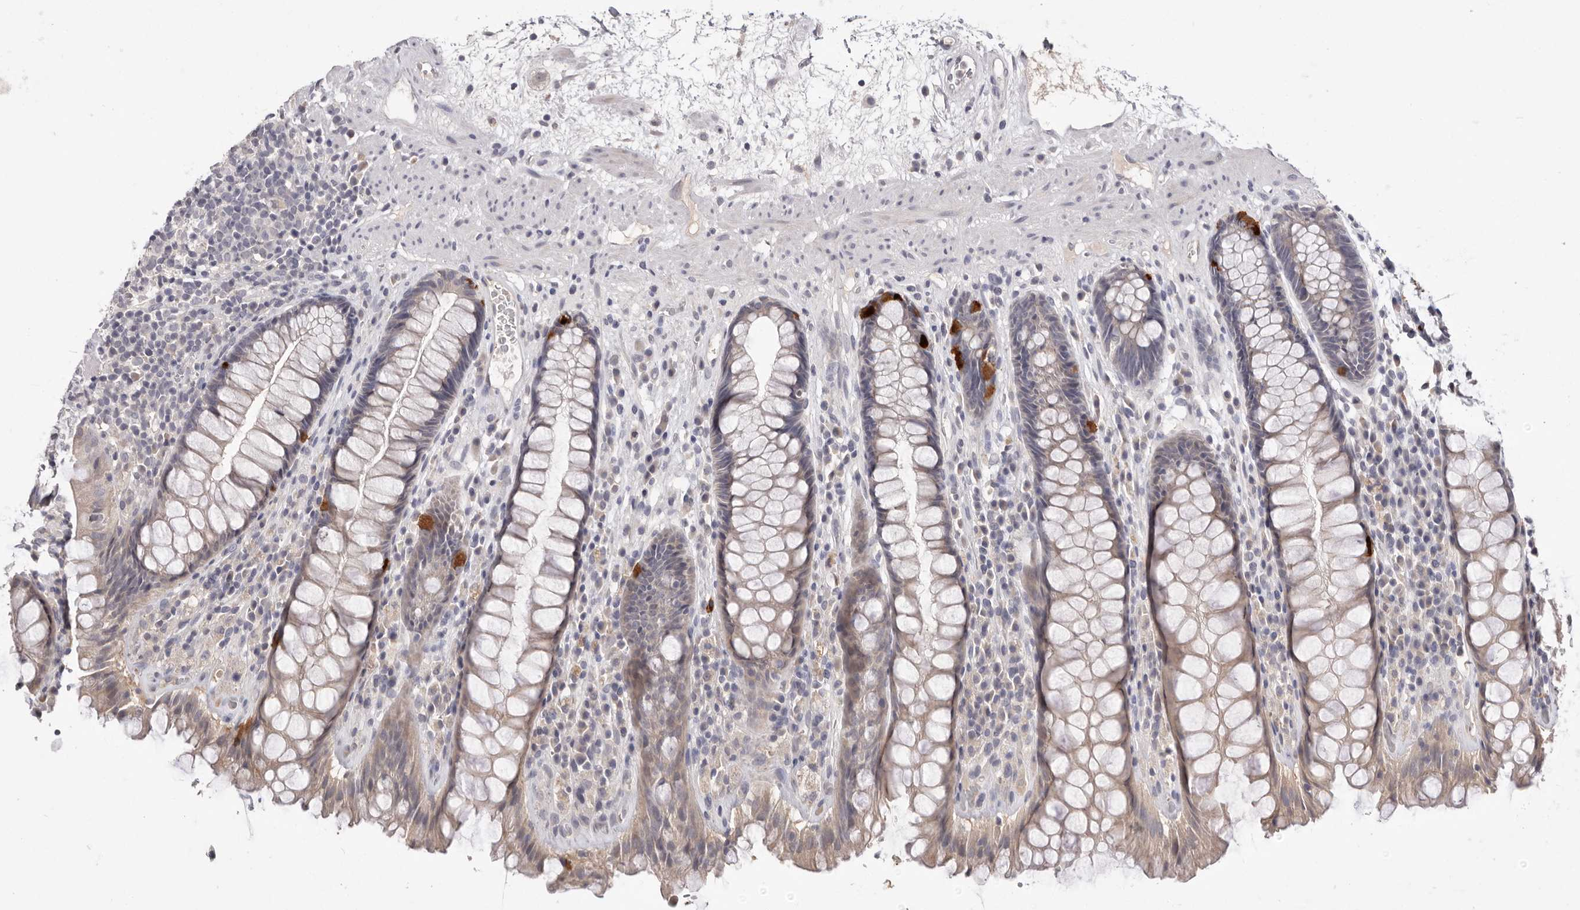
{"staining": {"intensity": "weak", "quantity": "25%-75%", "location": "cytoplasmic/membranous"}, "tissue": "rectum", "cell_type": "Glandular cells", "image_type": "normal", "snomed": [{"axis": "morphology", "description": "Normal tissue, NOS"}, {"axis": "topography", "description": "Rectum"}], "caption": "Immunohistochemical staining of normal human rectum displays weak cytoplasmic/membranous protein staining in approximately 25%-75% of glandular cells. (Brightfield microscopy of DAB IHC at high magnification).", "gene": "DOP1A", "patient": {"sex": "male", "age": 64}}